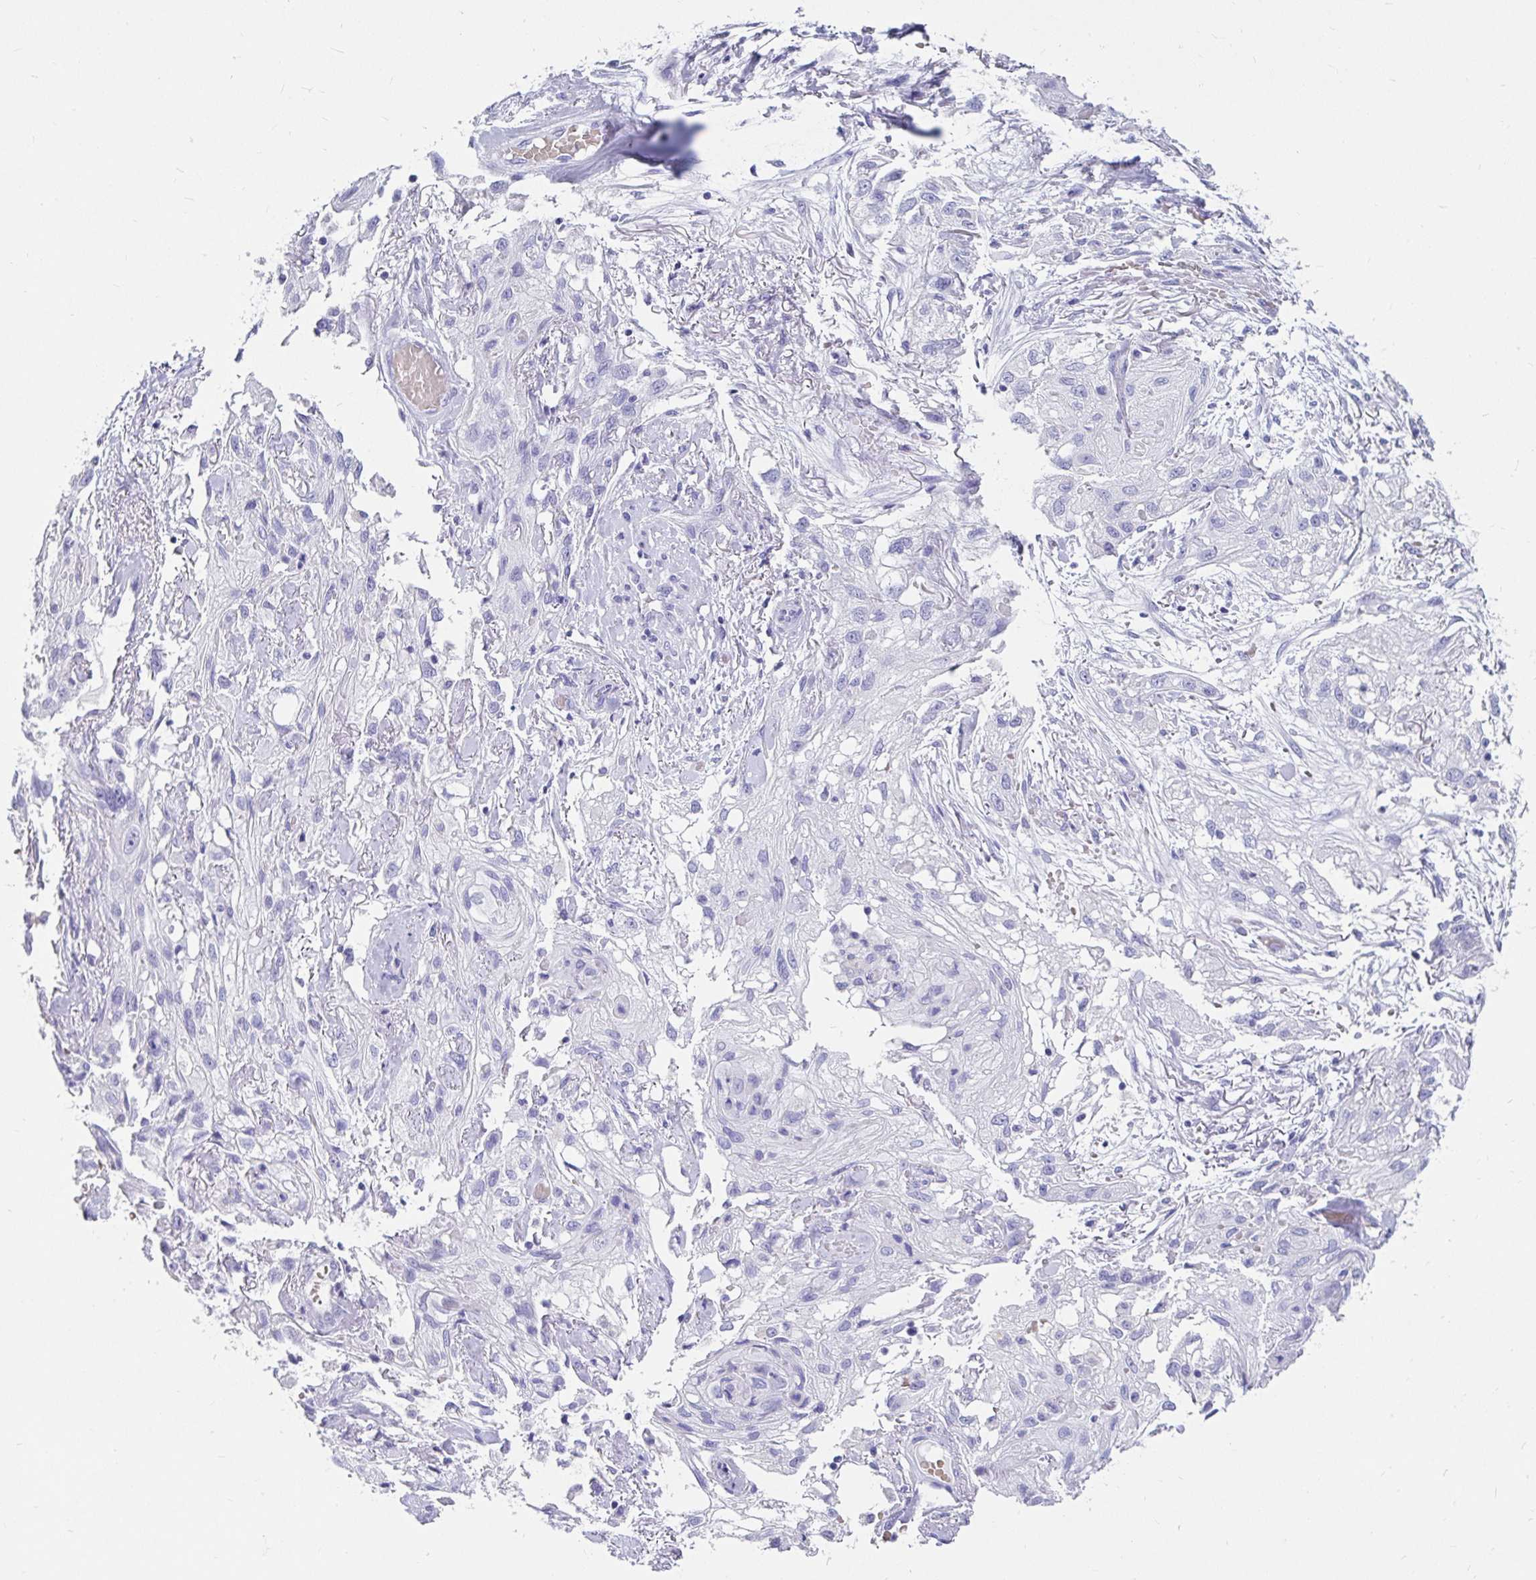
{"staining": {"intensity": "negative", "quantity": "none", "location": "none"}, "tissue": "skin cancer", "cell_type": "Tumor cells", "image_type": "cancer", "snomed": [{"axis": "morphology", "description": "Squamous cell carcinoma, NOS"}, {"axis": "topography", "description": "Skin"}, {"axis": "topography", "description": "Vulva"}], "caption": "This is an IHC image of human squamous cell carcinoma (skin). There is no staining in tumor cells.", "gene": "ZPBP2", "patient": {"sex": "female", "age": 86}}